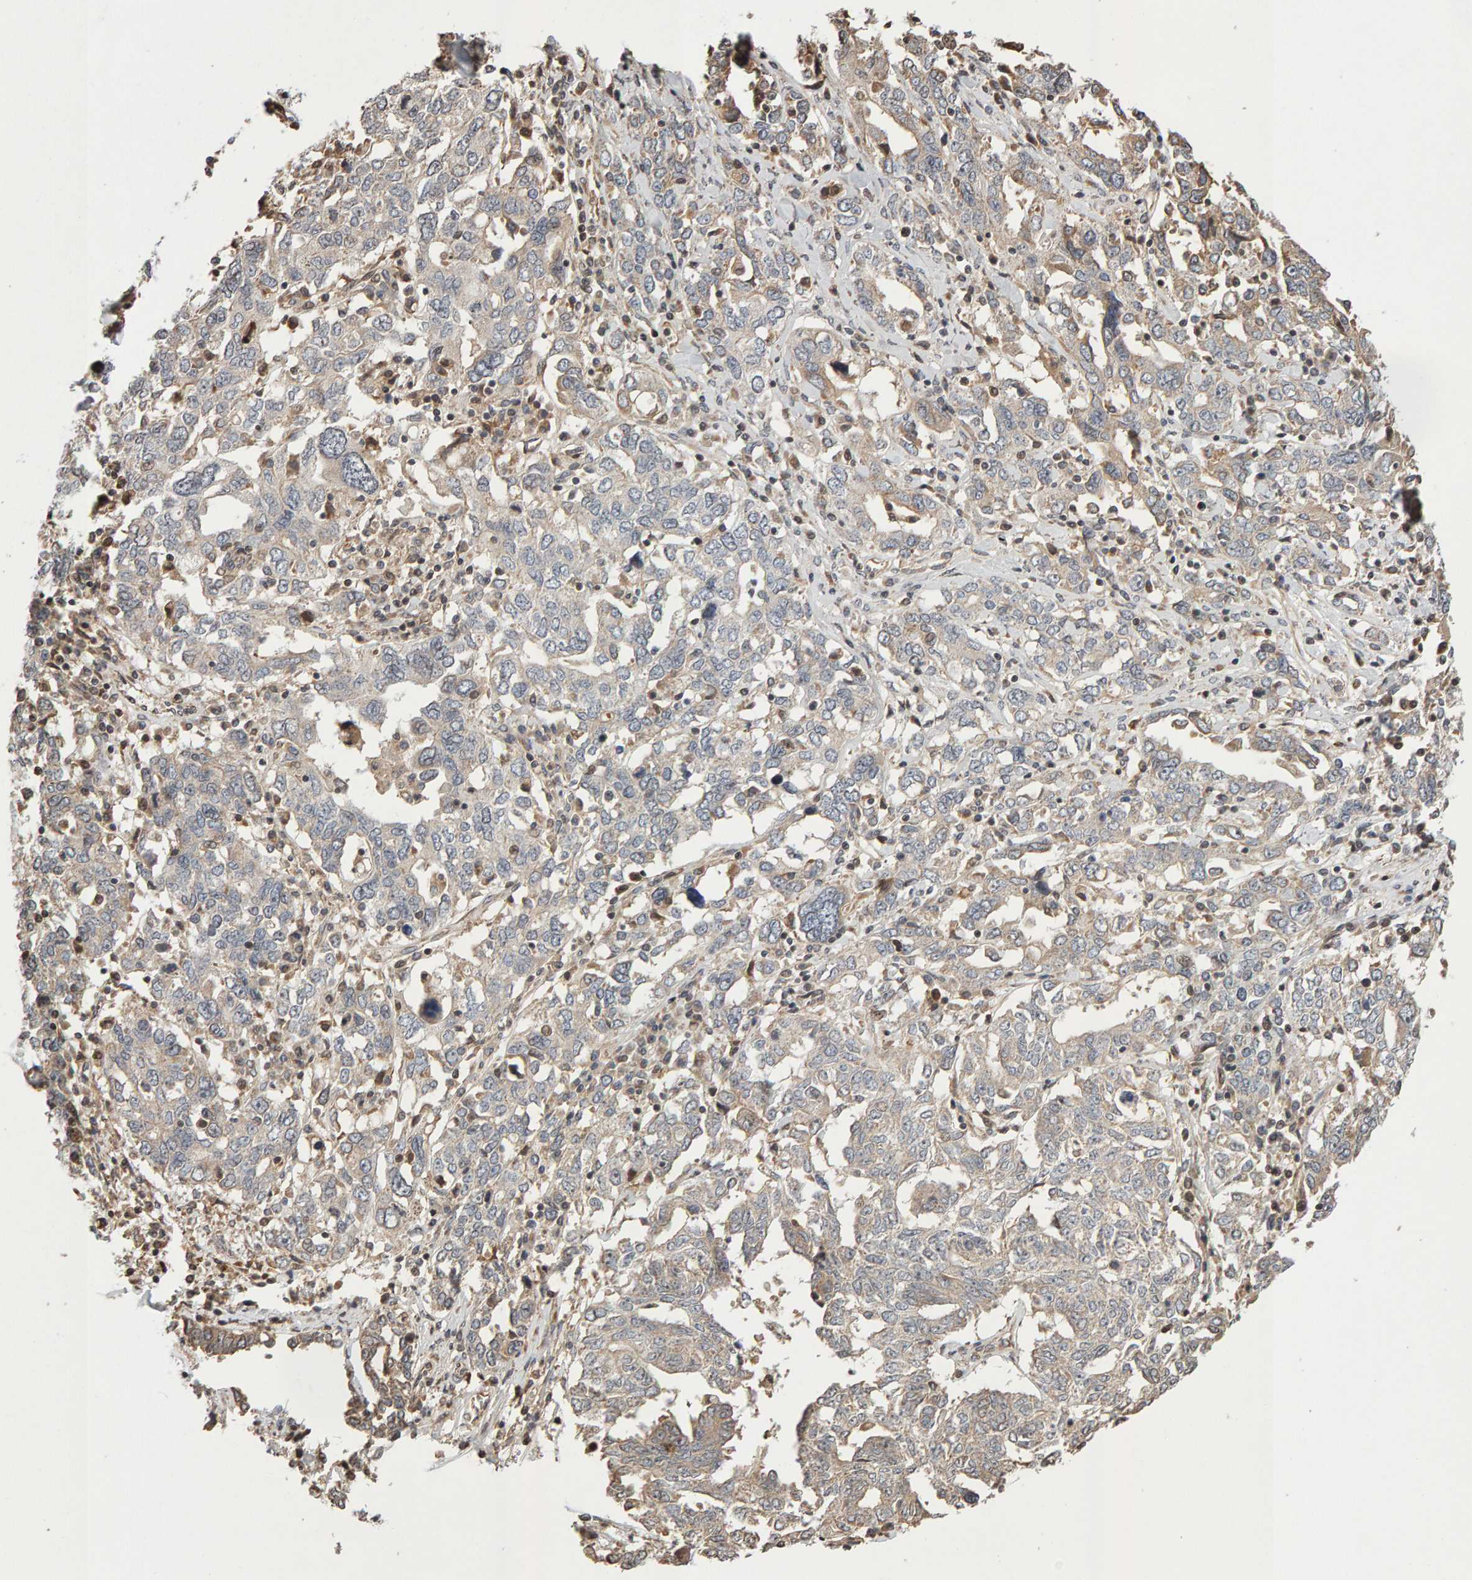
{"staining": {"intensity": "weak", "quantity": "25%-75%", "location": "cytoplasmic/membranous"}, "tissue": "ovarian cancer", "cell_type": "Tumor cells", "image_type": "cancer", "snomed": [{"axis": "morphology", "description": "Carcinoma, endometroid"}, {"axis": "topography", "description": "Ovary"}], "caption": "Approximately 25%-75% of tumor cells in human endometroid carcinoma (ovarian) show weak cytoplasmic/membranous protein staining as visualized by brown immunohistochemical staining.", "gene": "LZTS1", "patient": {"sex": "female", "age": 62}}